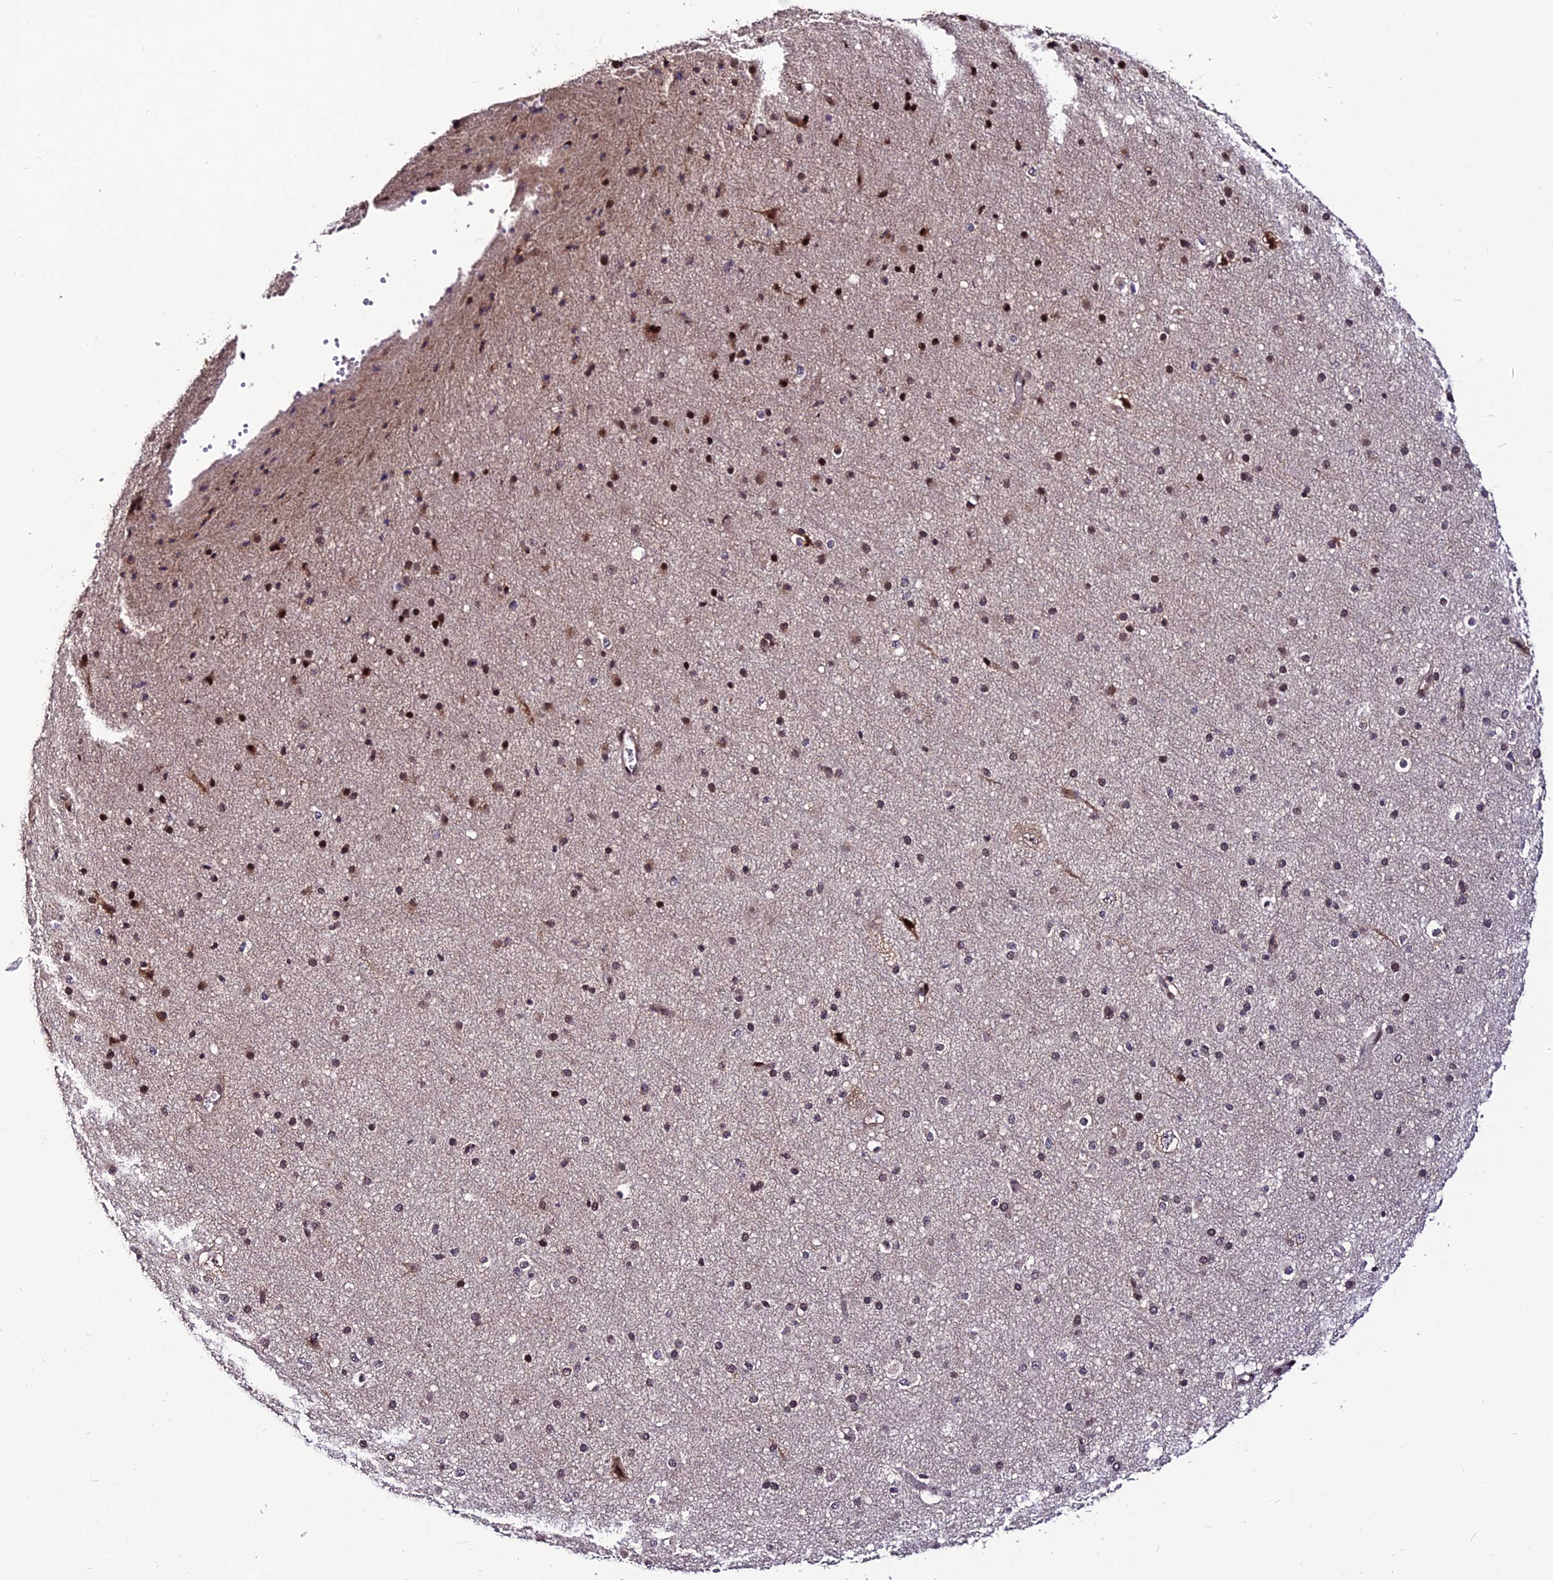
{"staining": {"intensity": "moderate", "quantity": "25%-75%", "location": "cytoplasmic/membranous,nuclear"}, "tissue": "cerebral cortex", "cell_type": "Endothelial cells", "image_type": "normal", "snomed": [{"axis": "morphology", "description": "Normal tissue, NOS"}, {"axis": "morphology", "description": "Developmental malformation"}, {"axis": "topography", "description": "Cerebral cortex"}], "caption": "A histopathology image showing moderate cytoplasmic/membranous,nuclear staining in about 25%-75% of endothelial cells in unremarkable cerebral cortex, as visualized by brown immunohistochemical staining.", "gene": "CIB3", "patient": {"sex": "female", "age": 30}}